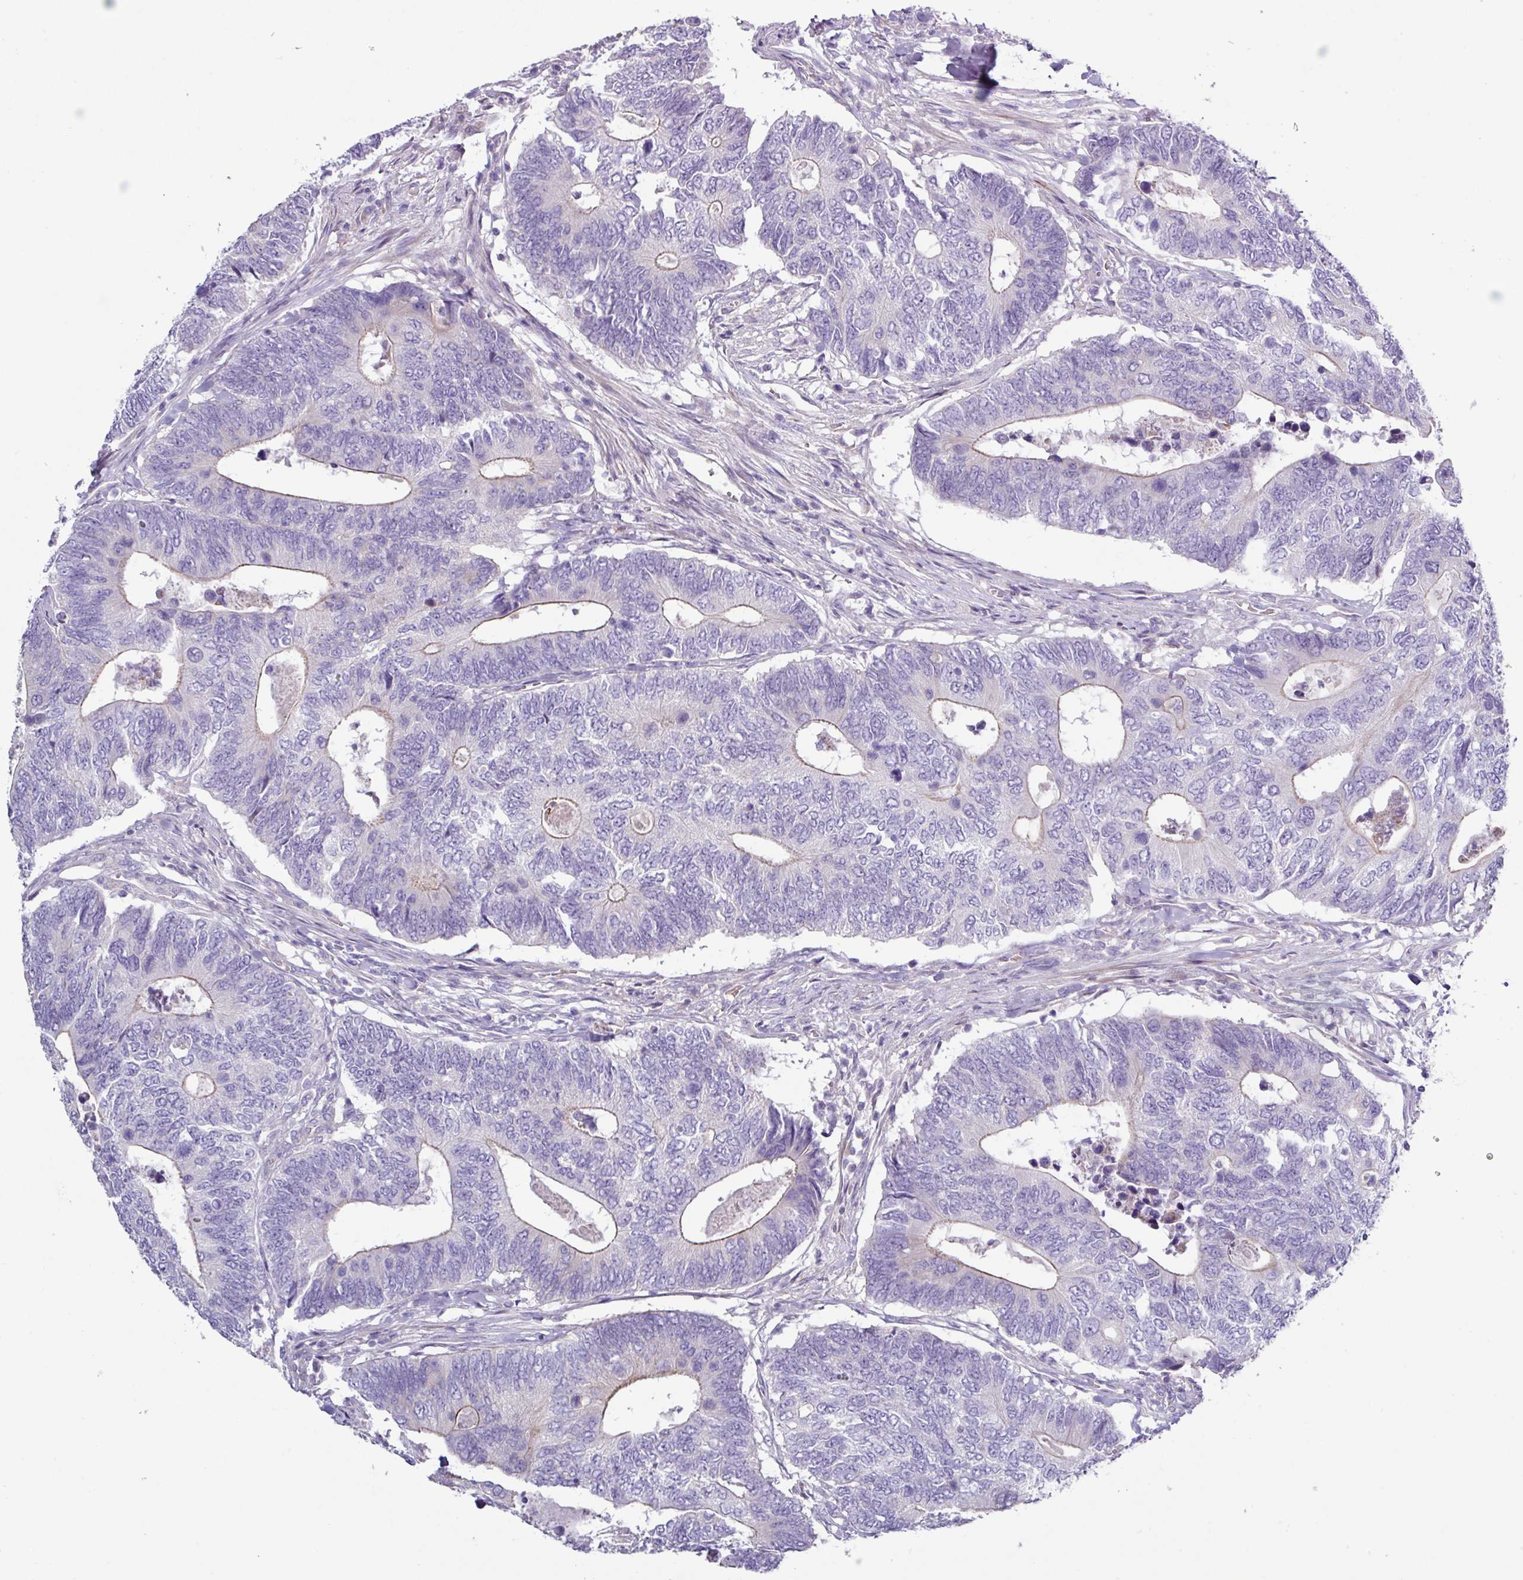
{"staining": {"intensity": "negative", "quantity": "none", "location": "none"}, "tissue": "colorectal cancer", "cell_type": "Tumor cells", "image_type": "cancer", "snomed": [{"axis": "morphology", "description": "Adenocarcinoma, NOS"}, {"axis": "topography", "description": "Colon"}], "caption": "Immunohistochemistry (IHC) image of colorectal cancer (adenocarcinoma) stained for a protein (brown), which demonstrates no staining in tumor cells.", "gene": "RGS16", "patient": {"sex": "male", "age": 87}}